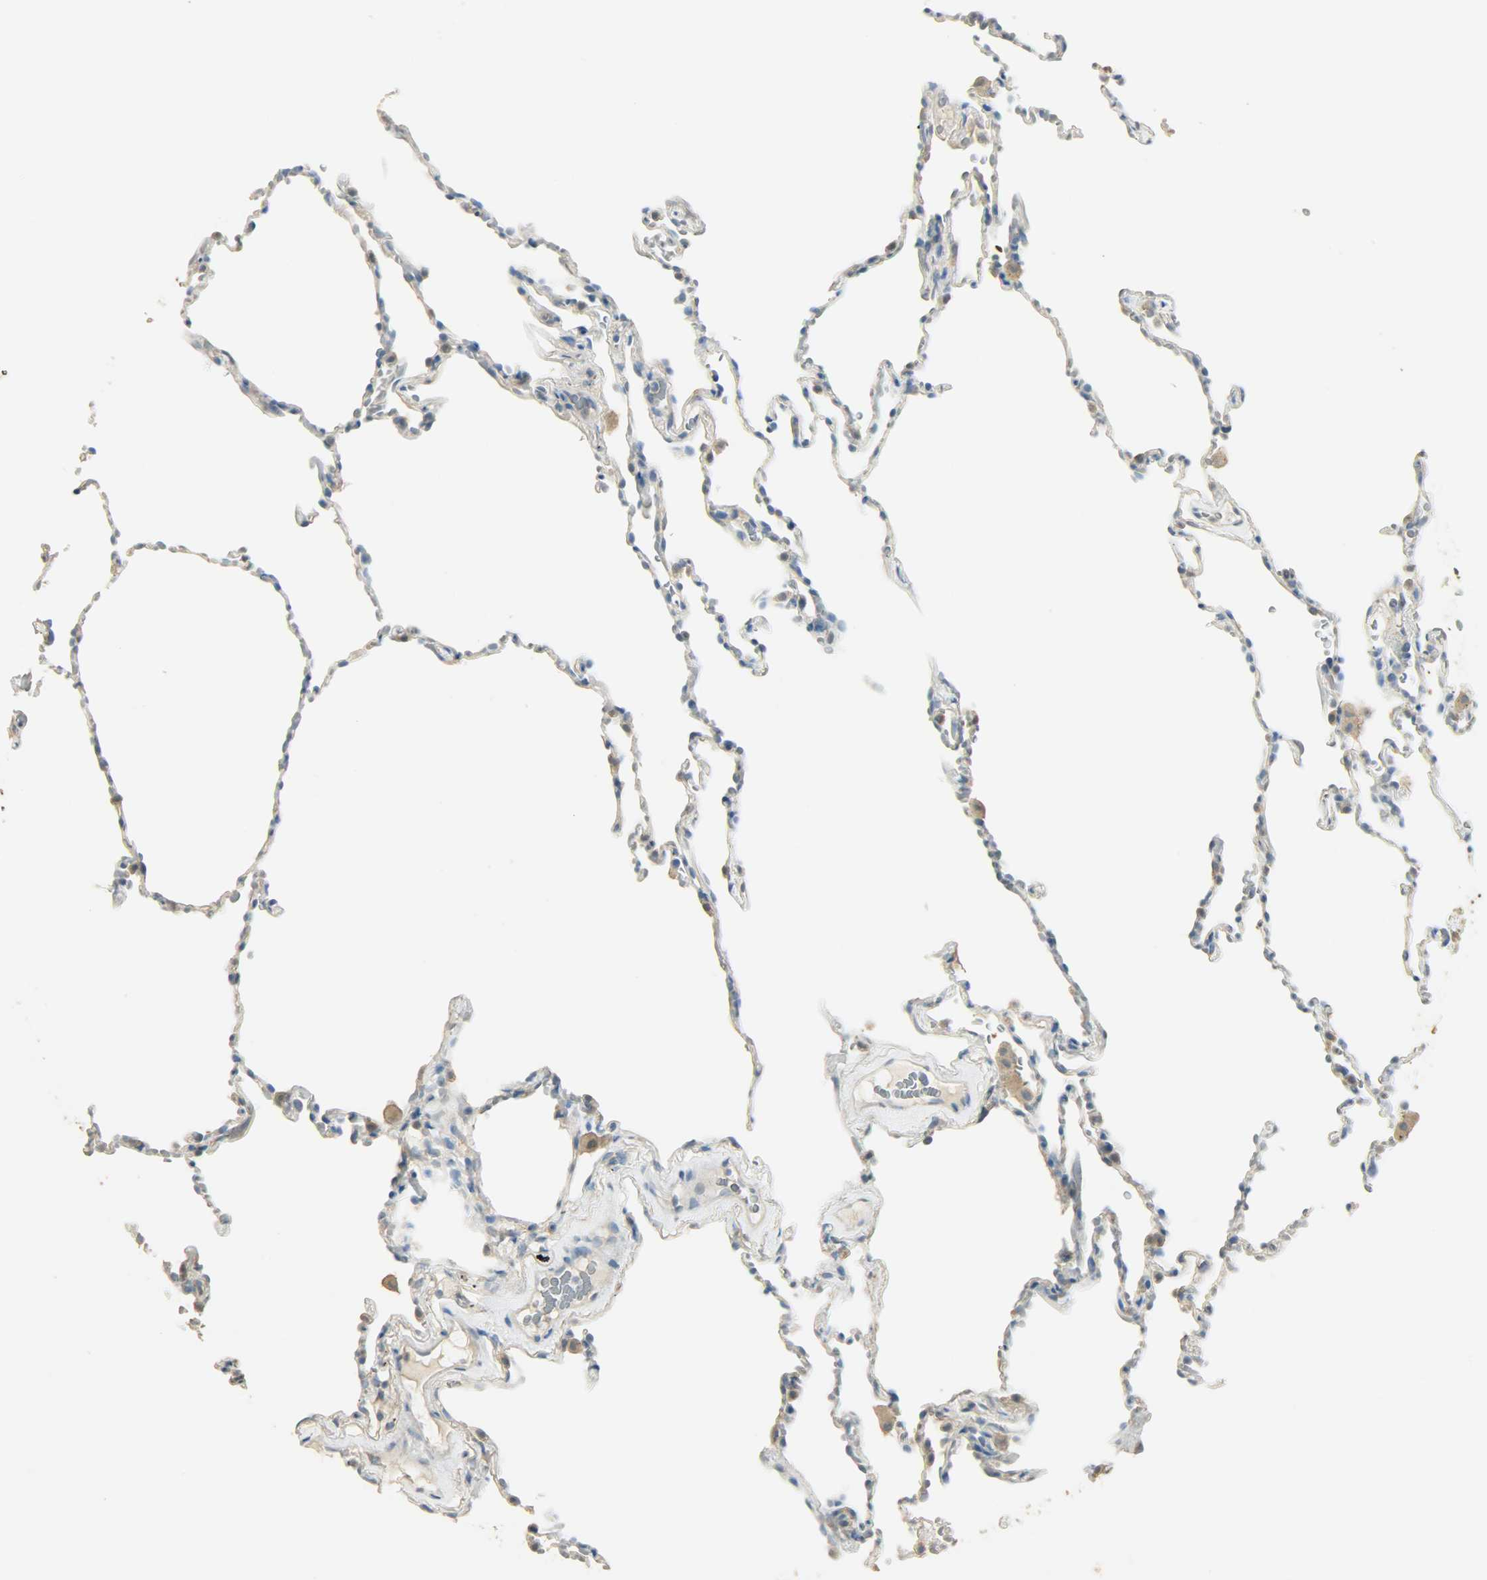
{"staining": {"intensity": "weak", "quantity": "<25%", "location": "cytoplasmic/membranous"}, "tissue": "lung", "cell_type": "Alveolar cells", "image_type": "normal", "snomed": [{"axis": "morphology", "description": "Normal tissue, NOS"}, {"axis": "morphology", "description": "Soft tissue tumor metastatic"}, {"axis": "topography", "description": "Lung"}], "caption": "DAB (3,3'-diaminobenzidine) immunohistochemical staining of normal lung shows no significant expression in alveolar cells. (DAB (3,3'-diaminobenzidine) IHC visualized using brightfield microscopy, high magnification).", "gene": "PRMT5", "patient": {"sex": "male", "age": 59}}